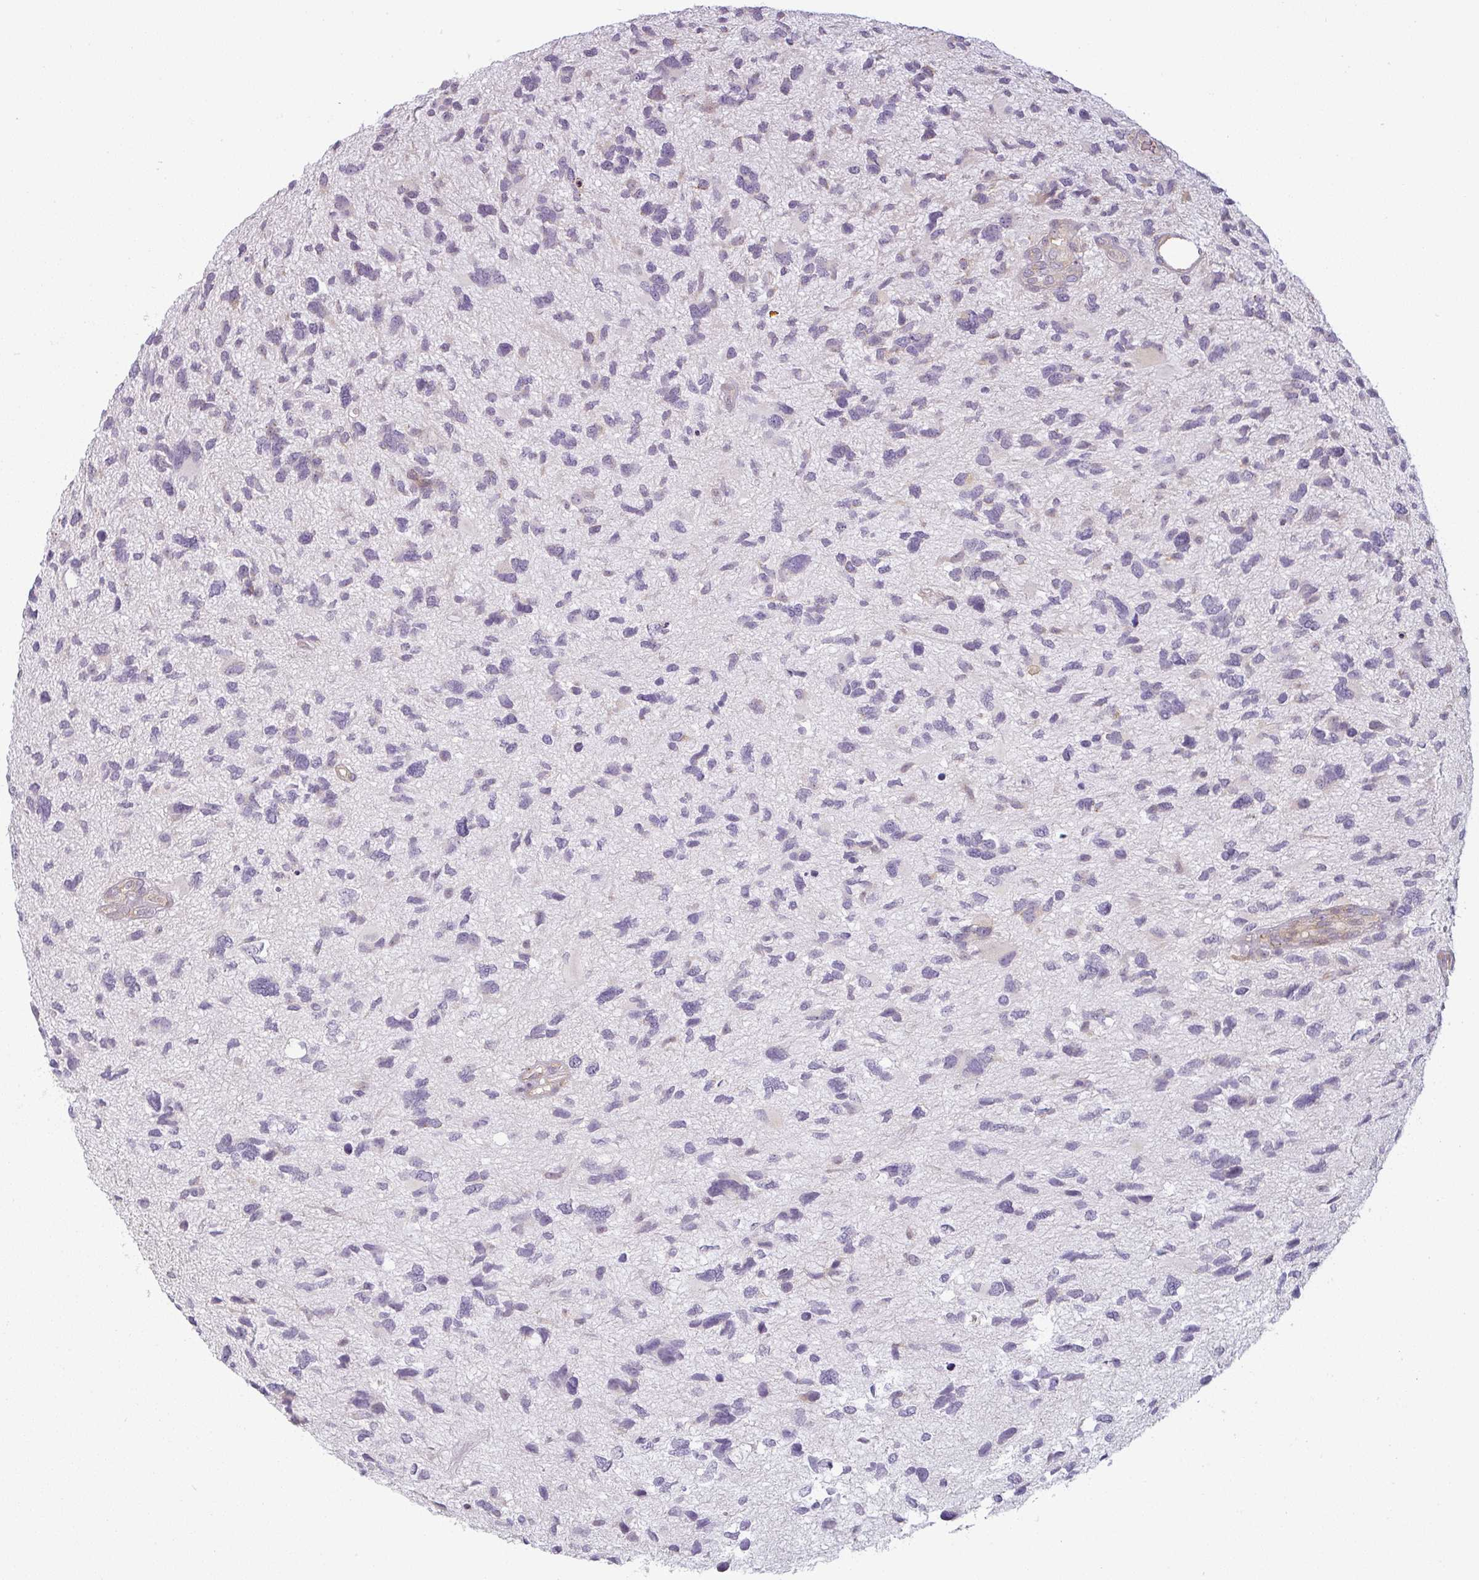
{"staining": {"intensity": "negative", "quantity": "none", "location": "none"}, "tissue": "glioma", "cell_type": "Tumor cells", "image_type": "cancer", "snomed": [{"axis": "morphology", "description": "Glioma, malignant, High grade"}, {"axis": "topography", "description": "Brain"}], "caption": "Image shows no significant protein positivity in tumor cells of glioma.", "gene": "CCDC144A", "patient": {"sex": "female", "age": 11}}